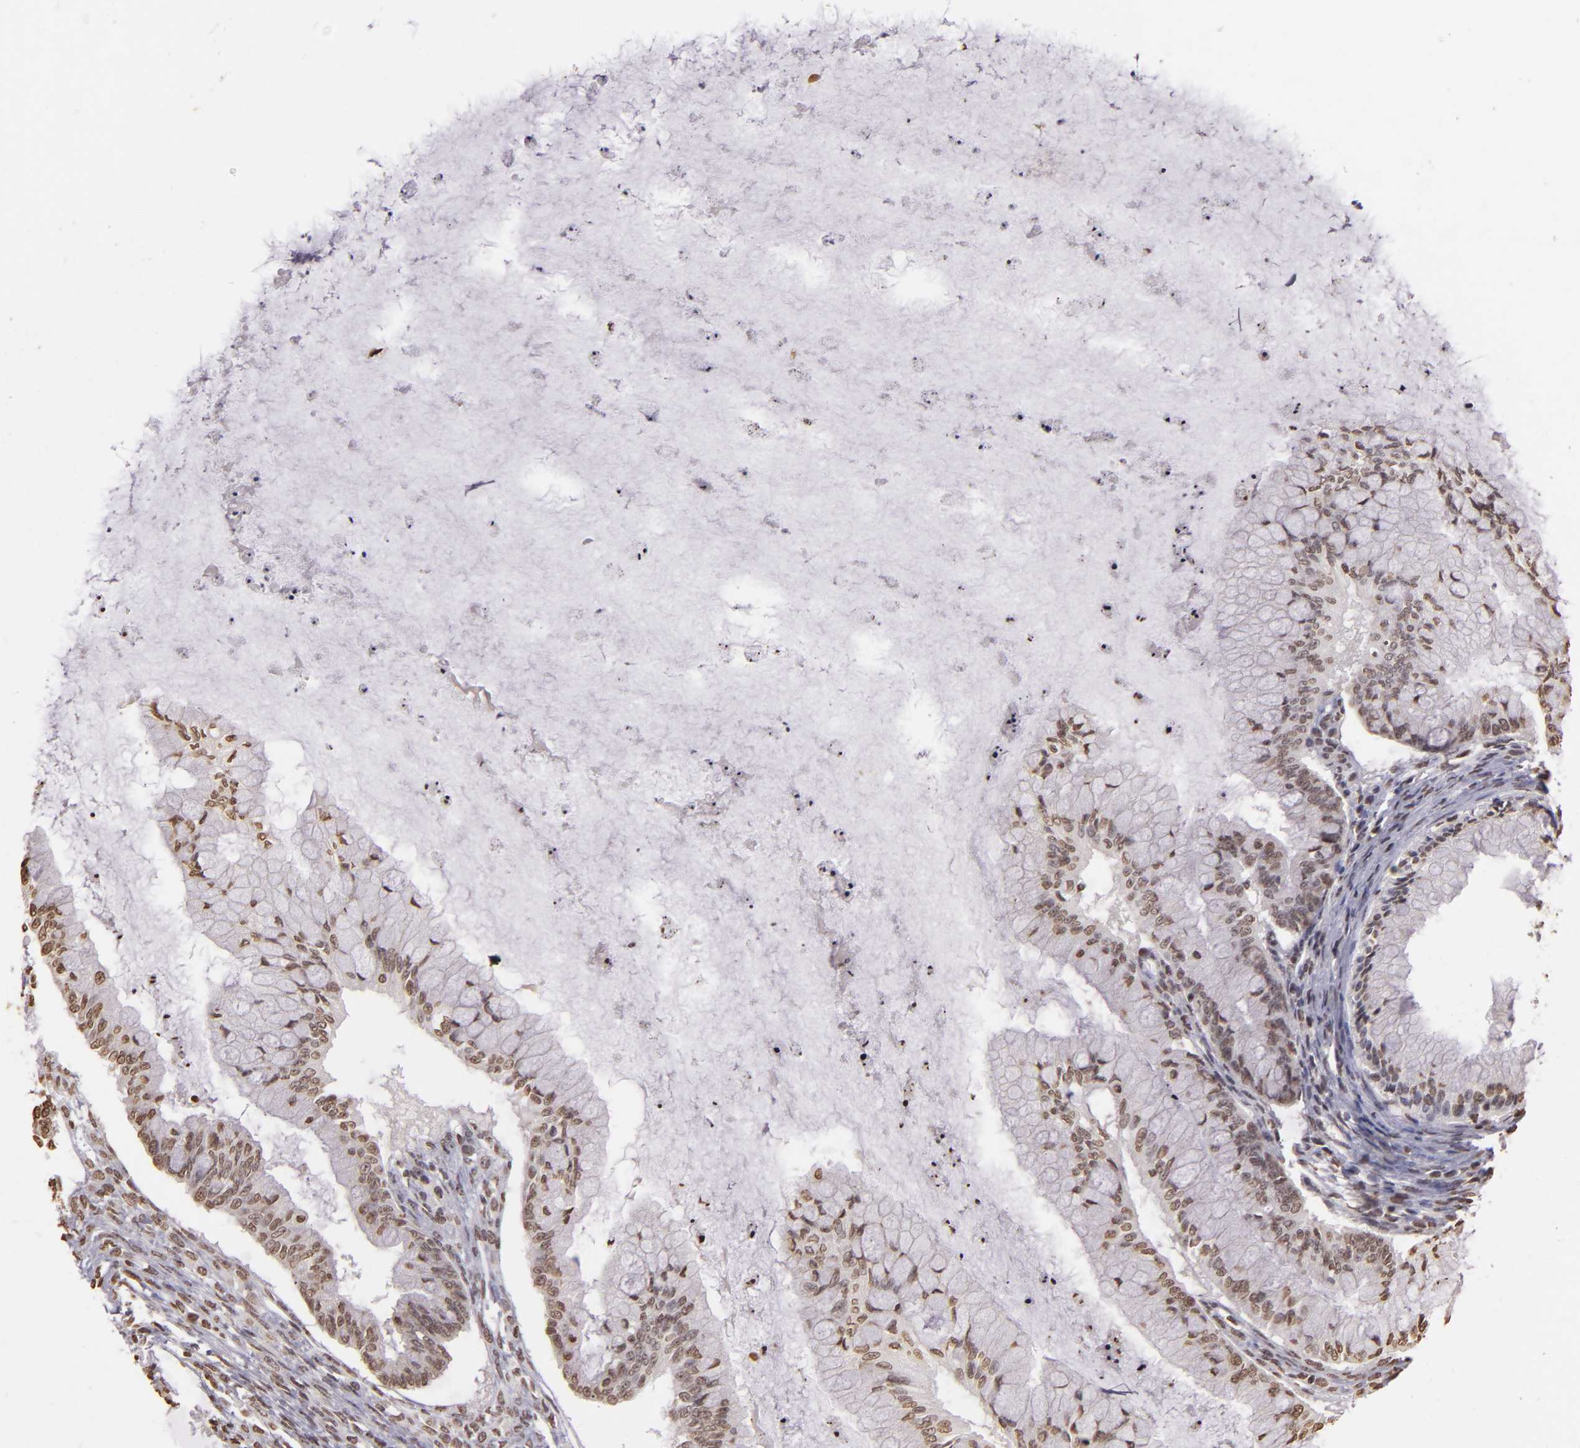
{"staining": {"intensity": "moderate", "quantity": ">75%", "location": "nuclear"}, "tissue": "ovarian cancer", "cell_type": "Tumor cells", "image_type": "cancer", "snomed": [{"axis": "morphology", "description": "Cystadenocarcinoma, mucinous, NOS"}, {"axis": "topography", "description": "Ovary"}], "caption": "Immunohistochemistry histopathology image of ovarian mucinous cystadenocarcinoma stained for a protein (brown), which displays medium levels of moderate nuclear expression in about >75% of tumor cells.", "gene": "THRB", "patient": {"sex": "female", "age": 57}}